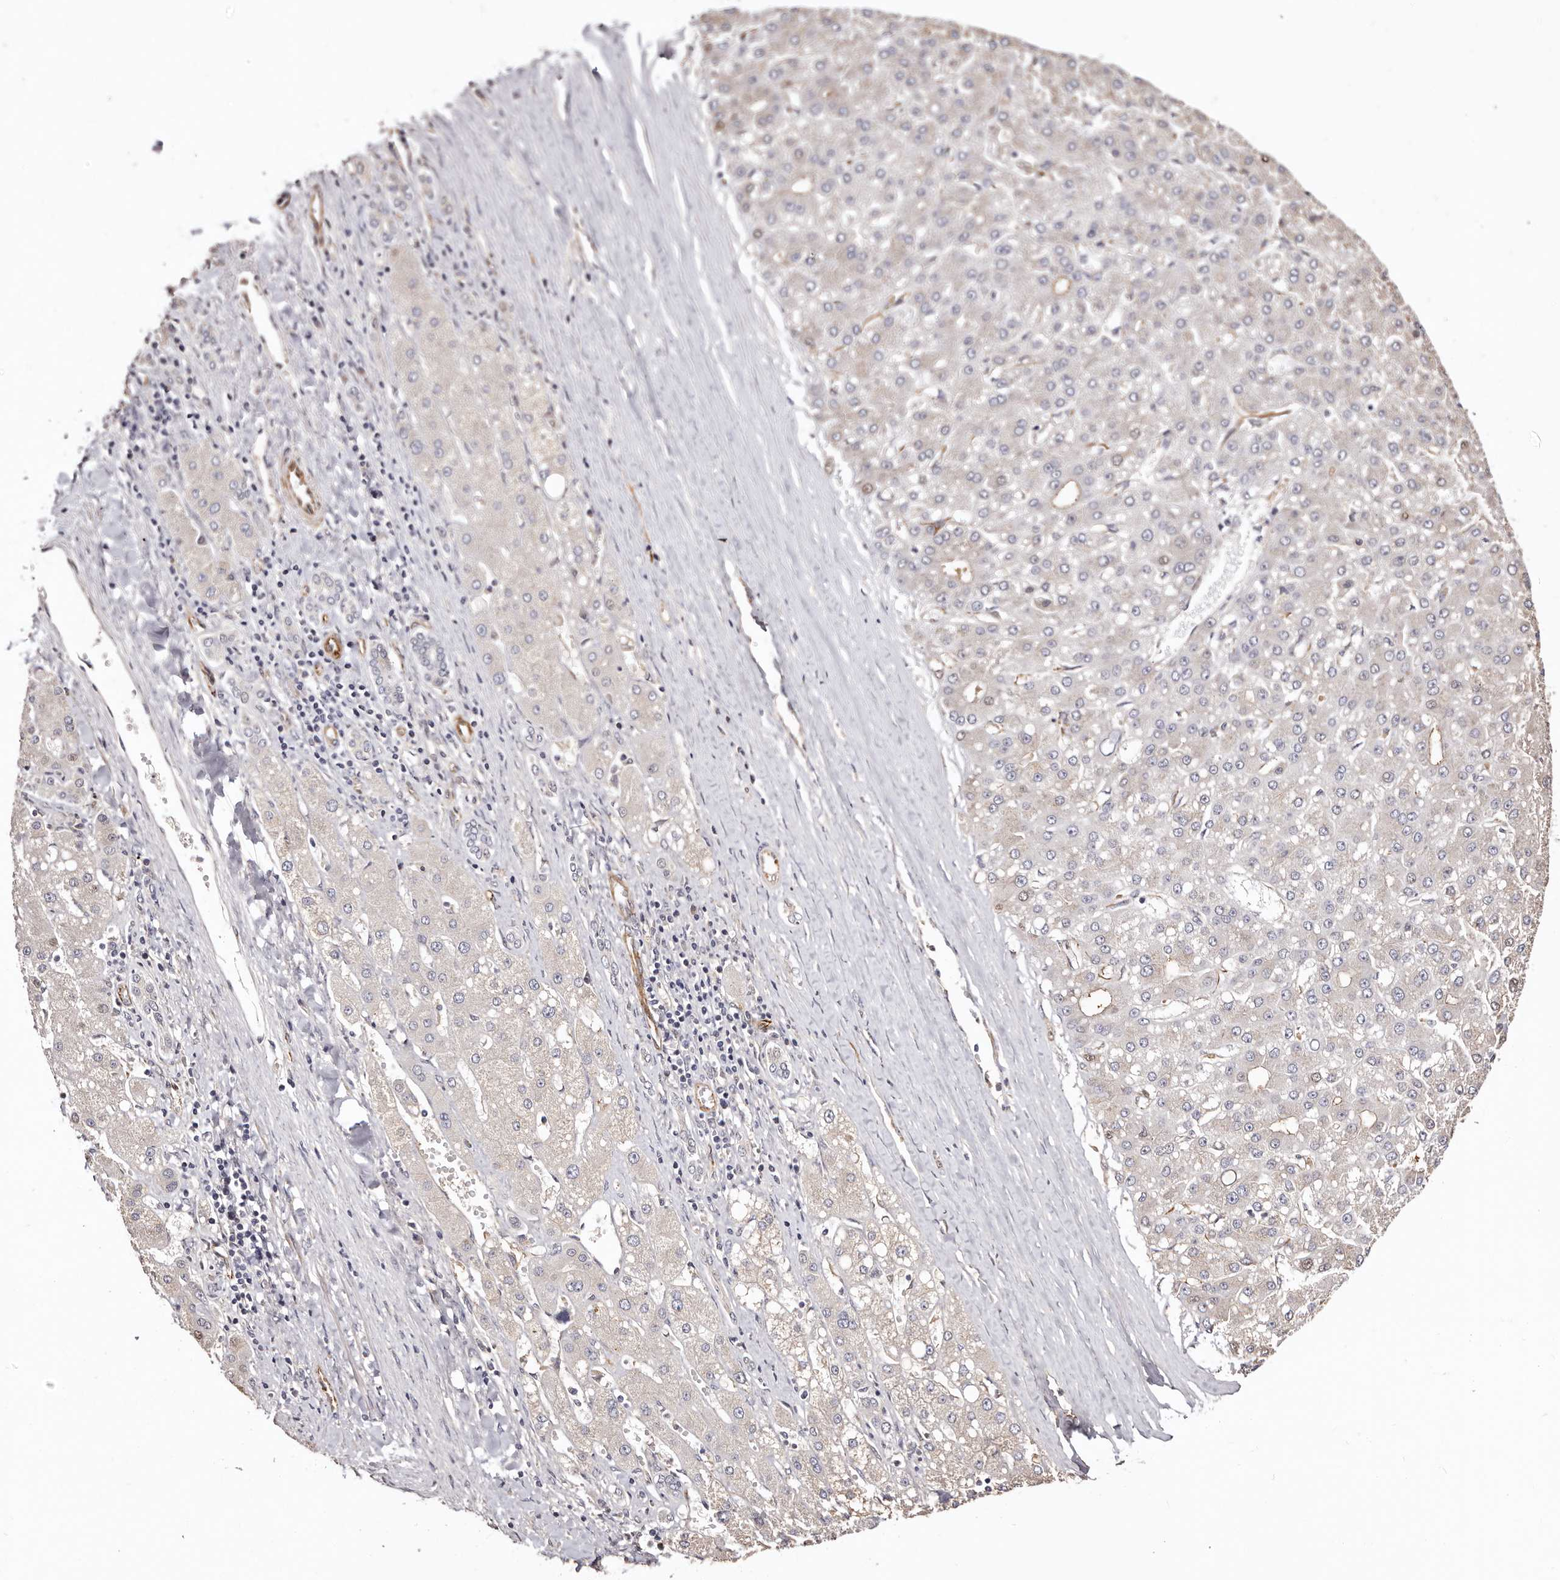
{"staining": {"intensity": "negative", "quantity": "none", "location": "none"}, "tissue": "liver cancer", "cell_type": "Tumor cells", "image_type": "cancer", "snomed": [{"axis": "morphology", "description": "Carcinoma, Hepatocellular, NOS"}, {"axis": "topography", "description": "Liver"}], "caption": "A micrograph of human liver hepatocellular carcinoma is negative for staining in tumor cells.", "gene": "ZNF557", "patient": {"sex": "male", "age": 67}}